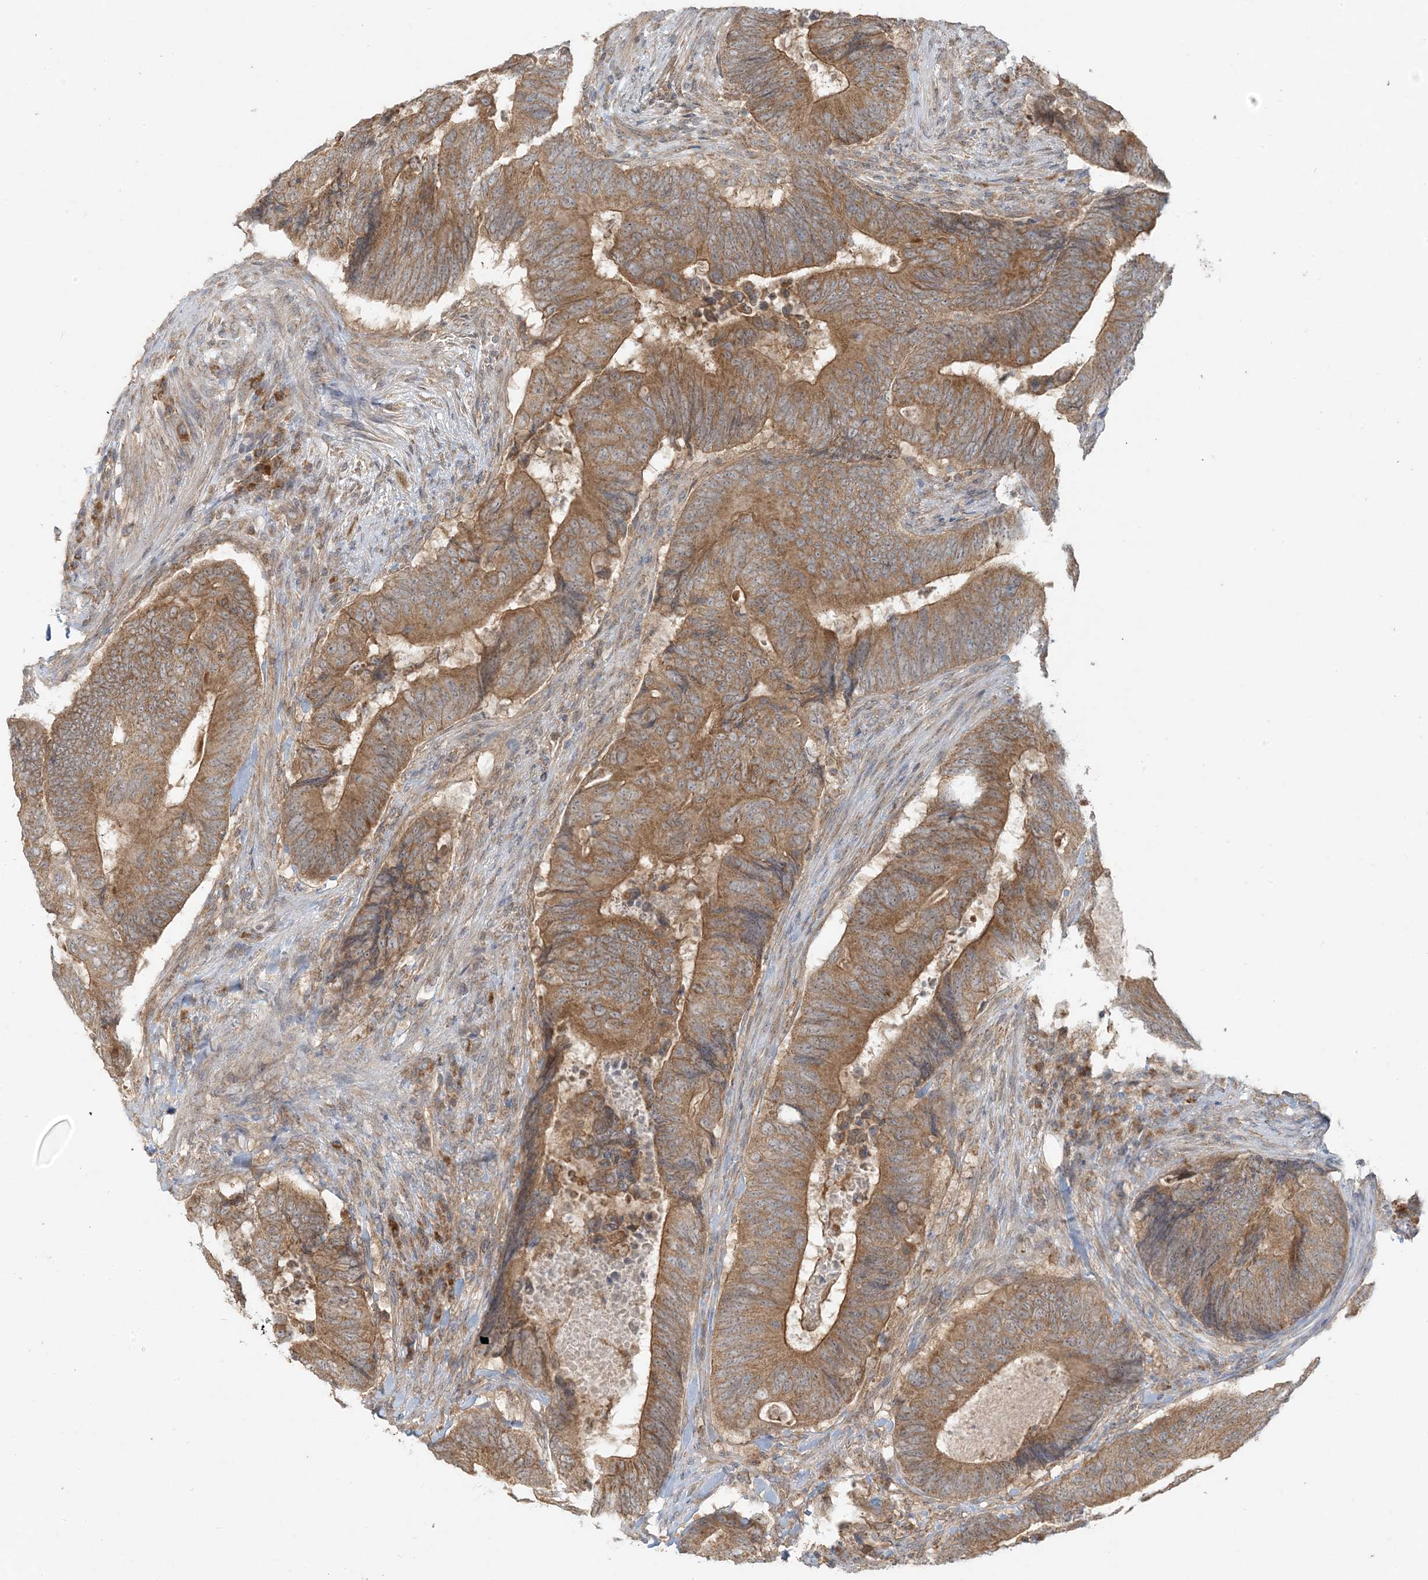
{"staining": {"intensity": "moderate", "quantity": ">75%", "location": "cytoplasmic/membranous"}, "tissue": "colorectal cancer", "cell_type": "Tumor cells", "image_type": "cancer", "snomed": [{"axis": "morphology", "description": "Normal tissue, NOS"}, {"axis": "morphology", "description": "Adenocarcinoma, NOS"}, {"axis": "topography", "description": "Colon"}], "caption": "This image reveals IHC staining of colorectal adenocarcinoma, with medium moderate cytoplasmic/membranous positivity in about >75% of tumor cells.", "gene": "MCOLN1", "patient": {"sex": "male", "age": 56}}